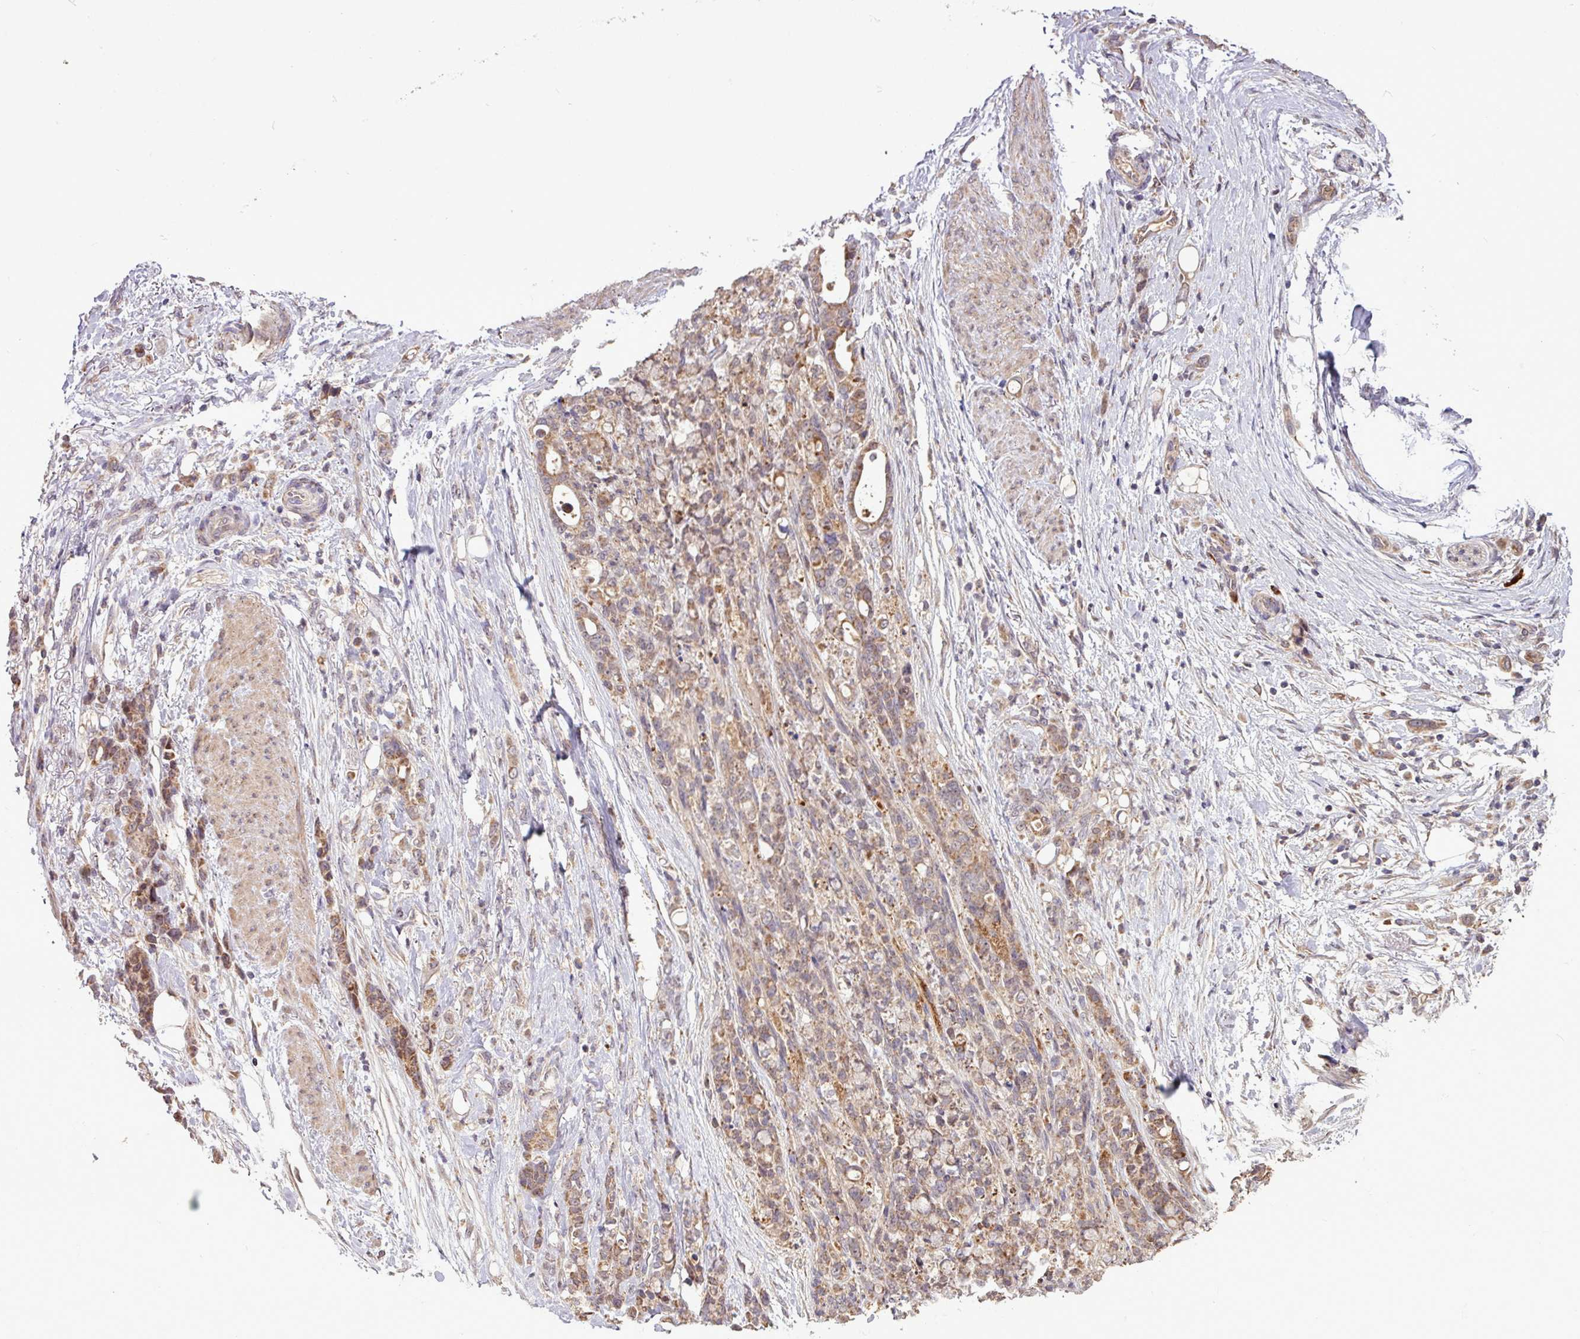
{"staining": {"intensity": "moderate", "quantity": ">75%", "location": "cytoplasmic/membranous"}, "tissue": "stomach cancer", "cell_type": "Tumor cells", "image_type": "cancer", "snomed": [{"axis": "morphology", "description": "Normal tissue, NOS"}, {"axis": "morphology", "description": "Adenocarcinoma, NOS"}, {"axis": "topography", "description": "Stomach"}], "caption": "Stomach adenocarcinoma tissue displays moderate cytoplasmic/membranous positivity in about >75% of tumor cells, visualized by immunohistochemistry.", "gene": "YPEL3", "patient": {"sex": "female", "age": 79}}